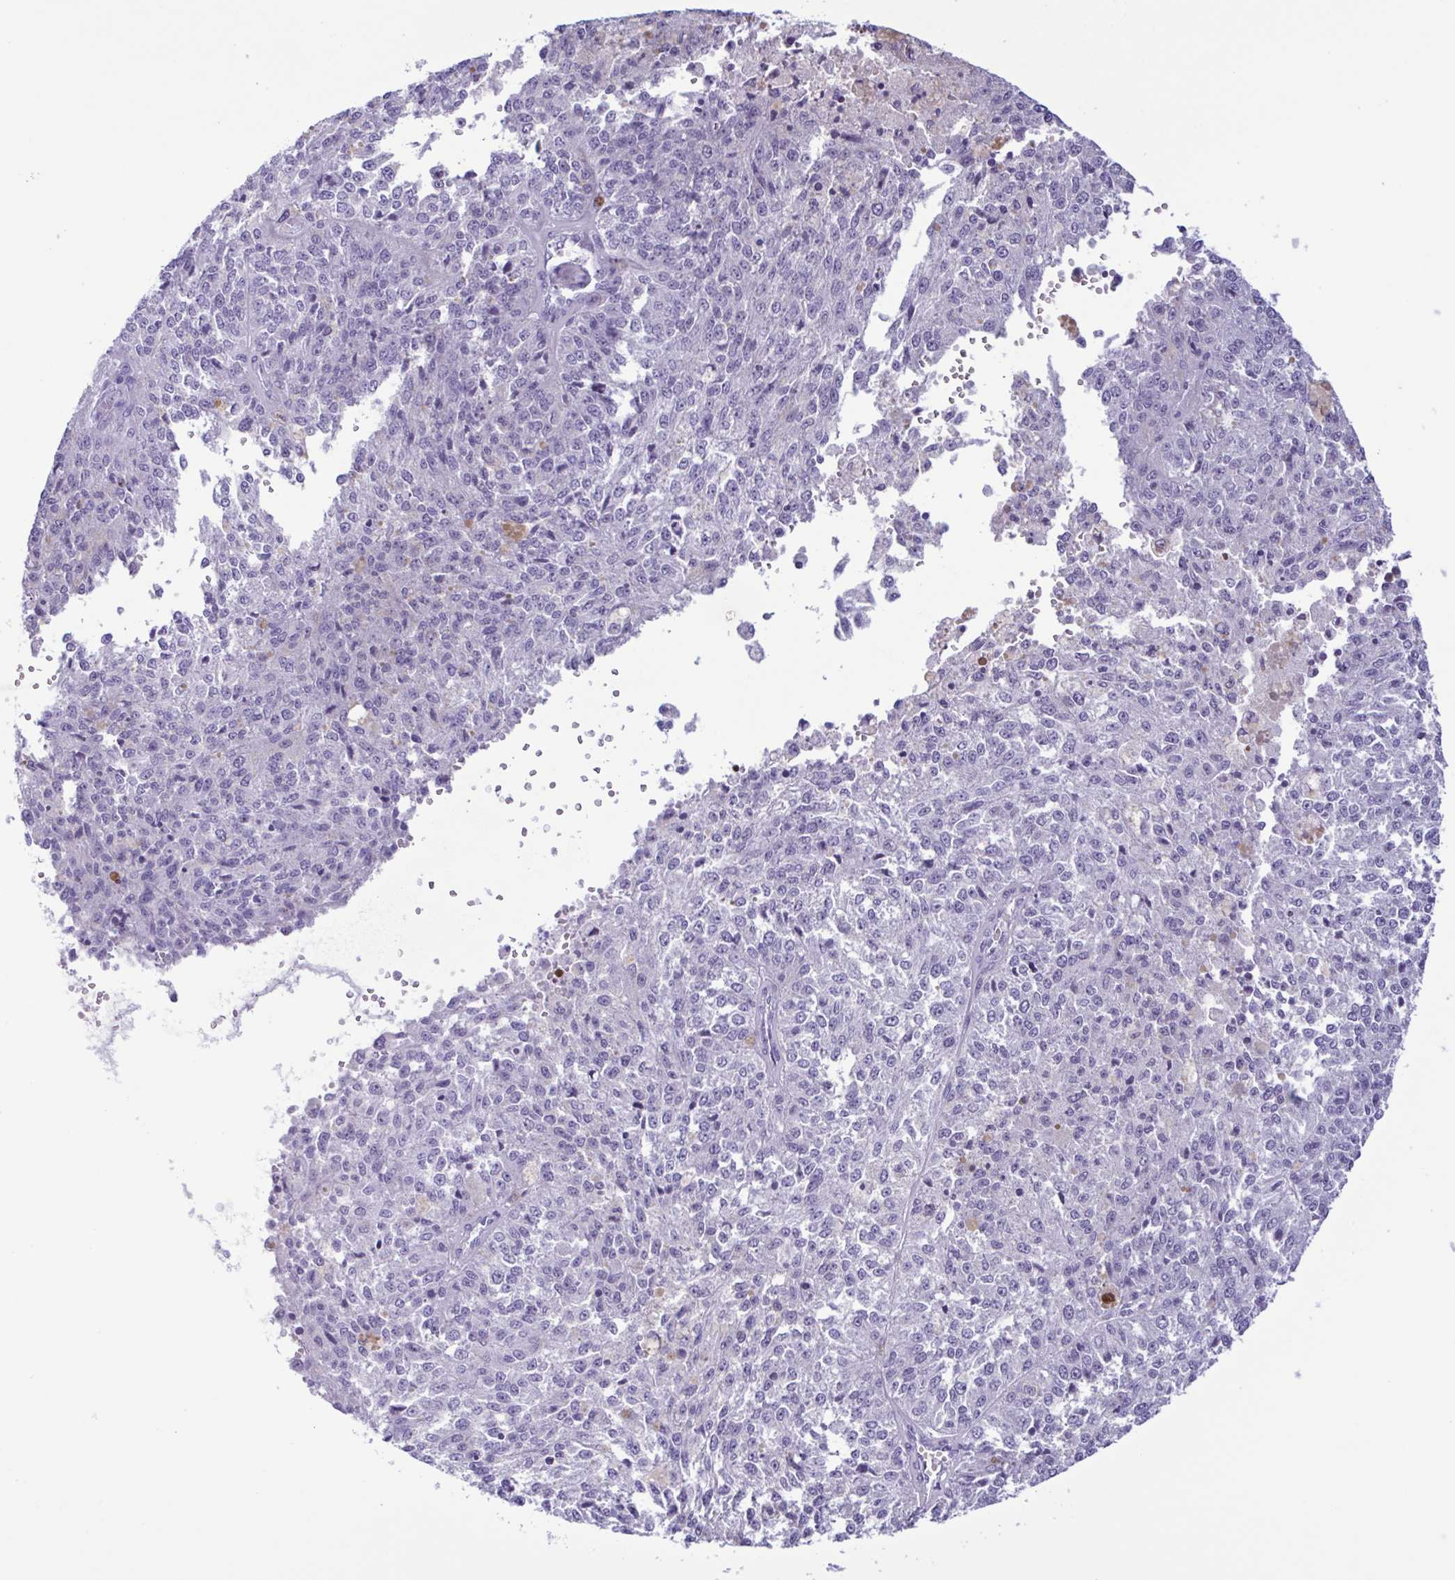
{"staining": {"intensity": "negative", "quantity": "none", "location": "none"}, "tissue": "melanoma", "cell_type": "Tumor cells", "image_type": "cancer", "snomed": [{"axis": "morphology", "description": "Malignant melanoma, Metastatic site"}, {"axis": "topography", "description": "Lymph node"}], "caption": "A high-resolution image shows immunohistochemistry staining of malignant melanoma (metastatic site), which reveals no significant expression in tumor cells.", "gene": "LTF", "patient": {"sex": "female", "age": 64}}